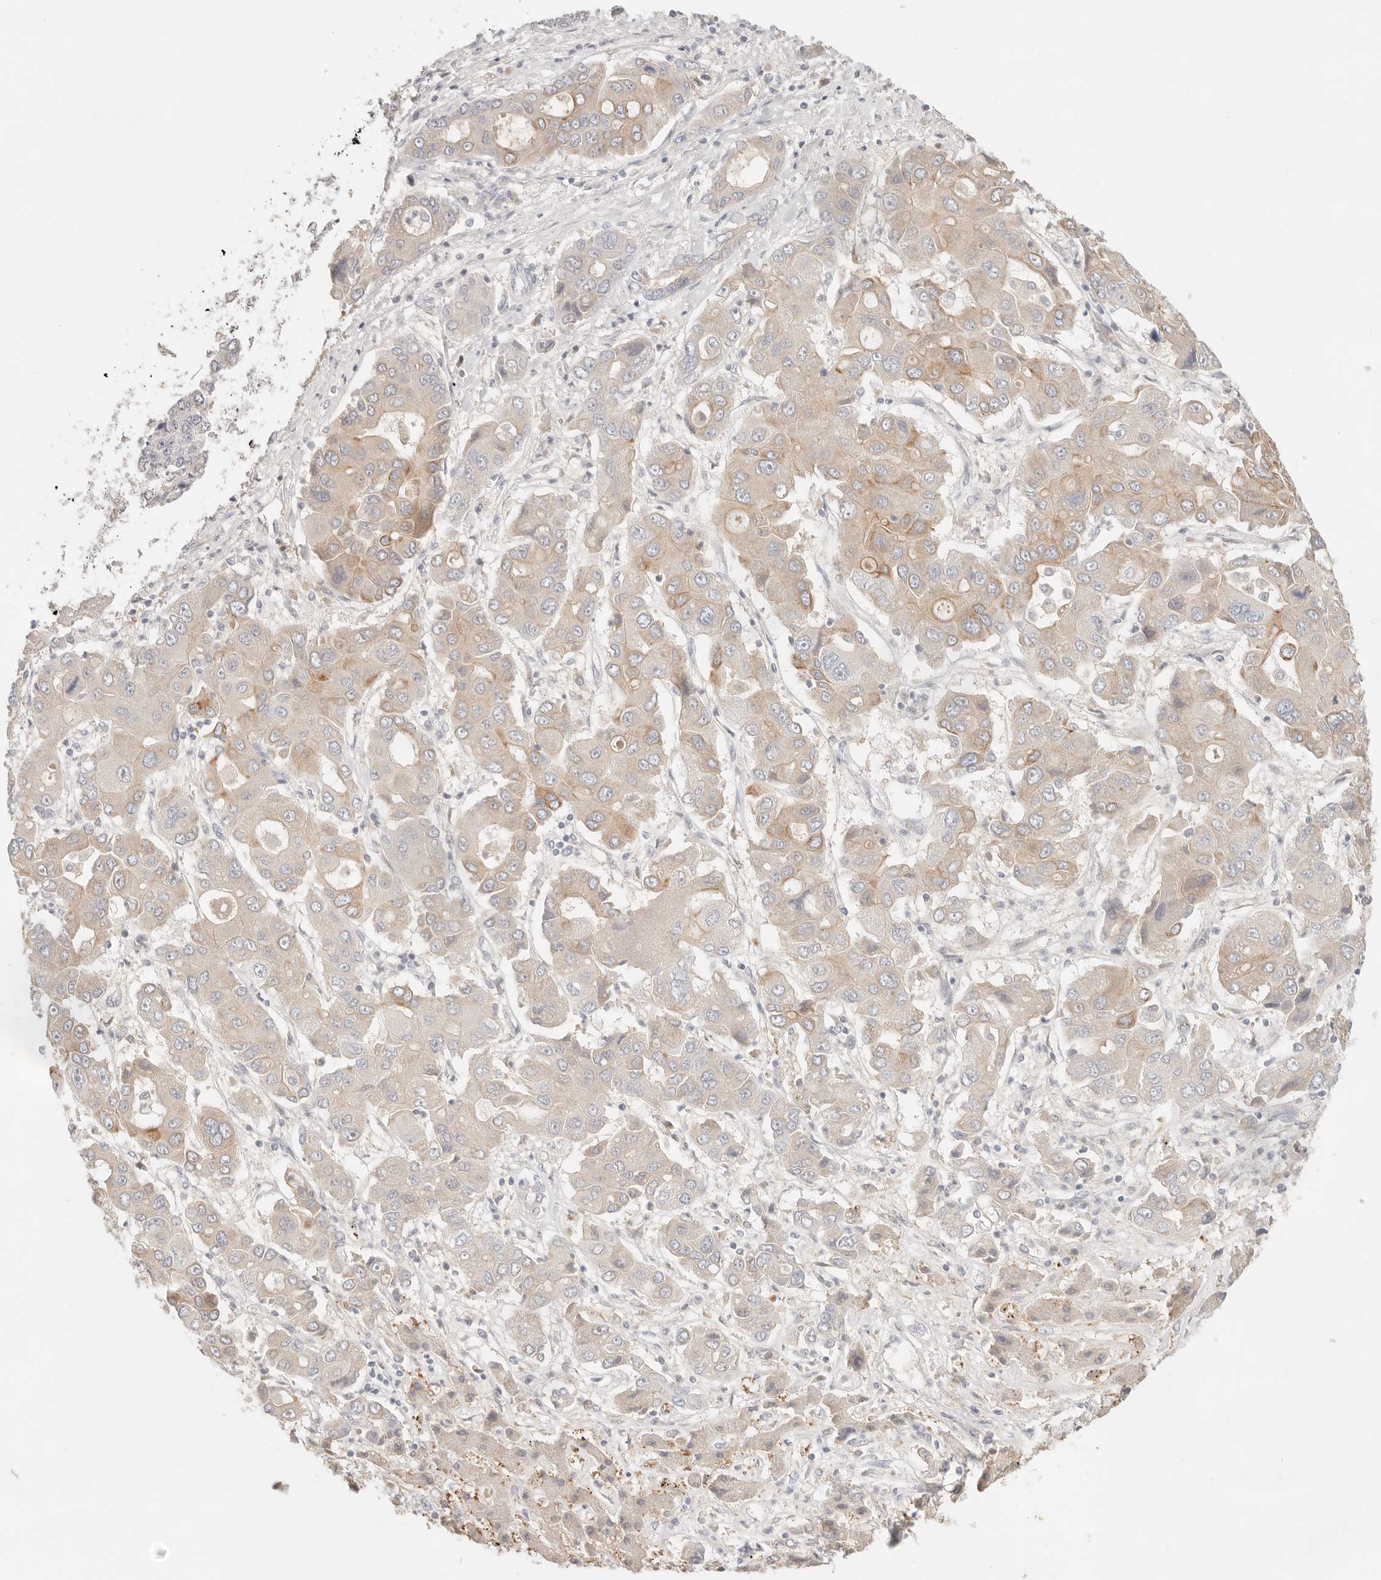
{"staining": {"intensity": "weak", "quantity": "25%-75%", "location": "cytoplasmic/membranous"}, "tissue": "liver cancer", "cell_type": "Tumor cells", "image_type": "cancer", "snomed": [{"axis": "morphology", "description": "Cholangiocarcinoma"}, {"axis": "topography", "description": "Liver"}], "caption": "IHC of liver cholangiocarcinoma exhibits low levels of weak cytoplasmic/membranous positivity in about 25%-75% of tumor cells.", "gene": "SPHK1", "patient": {"sex": "male", "age": 67}}